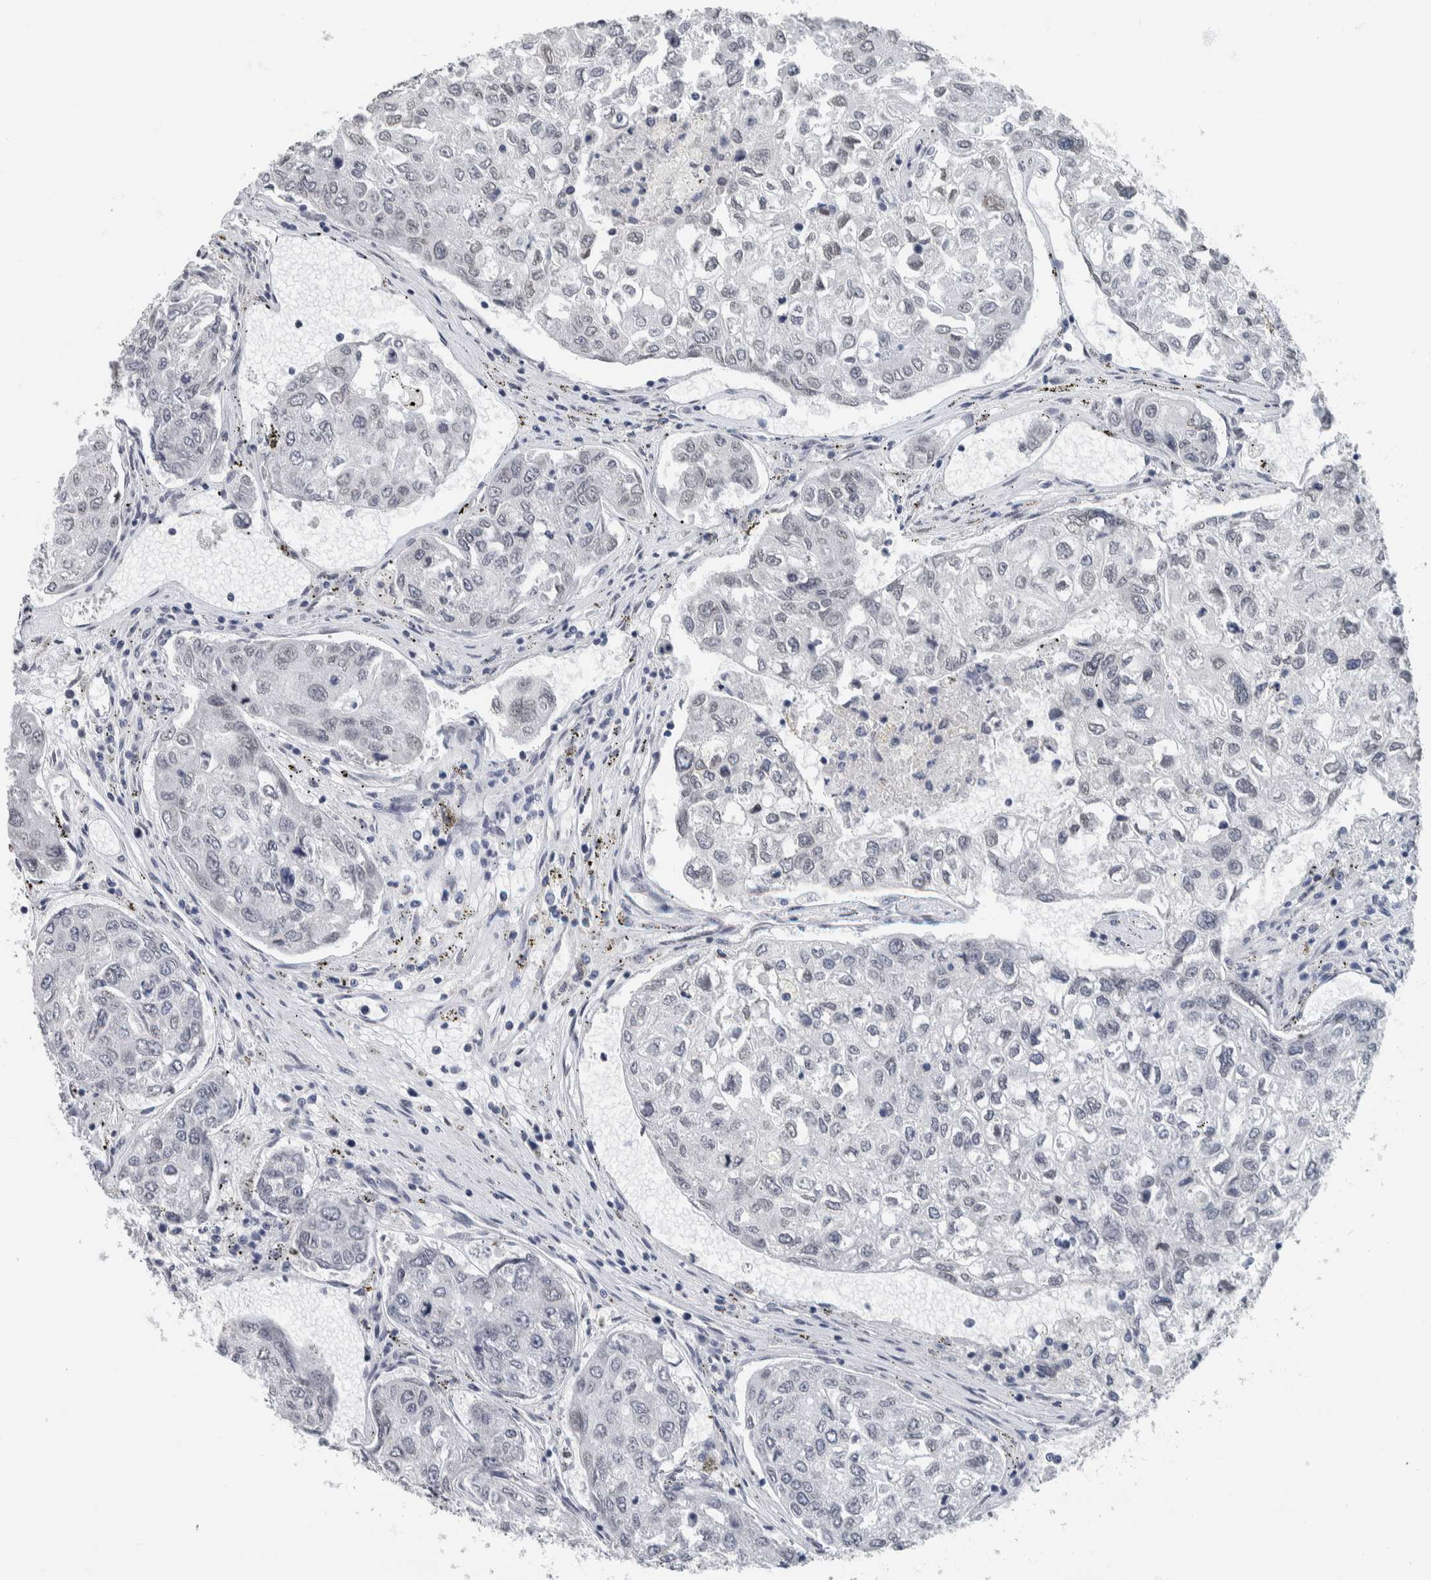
{"staining": {"intensity": "negative", "quantity": "none", "location": "none"}, "tissue": "urothelial cancer", "cell_type": "Tumor cells", "image_type": "cancer", "snomed": [{"axis": "morphology", "description": "Urothelial carcinoma, High grade"}, {"axis": "topography", "description": "Lymph node"}, {"axis": "topography", "description": "Urinary bladder"}], "caption": "Tumor cells are negative for protein expression in human urothelial cancer.", "gene": "NEFM", "patient": {"sex": "male", "age": 51}}